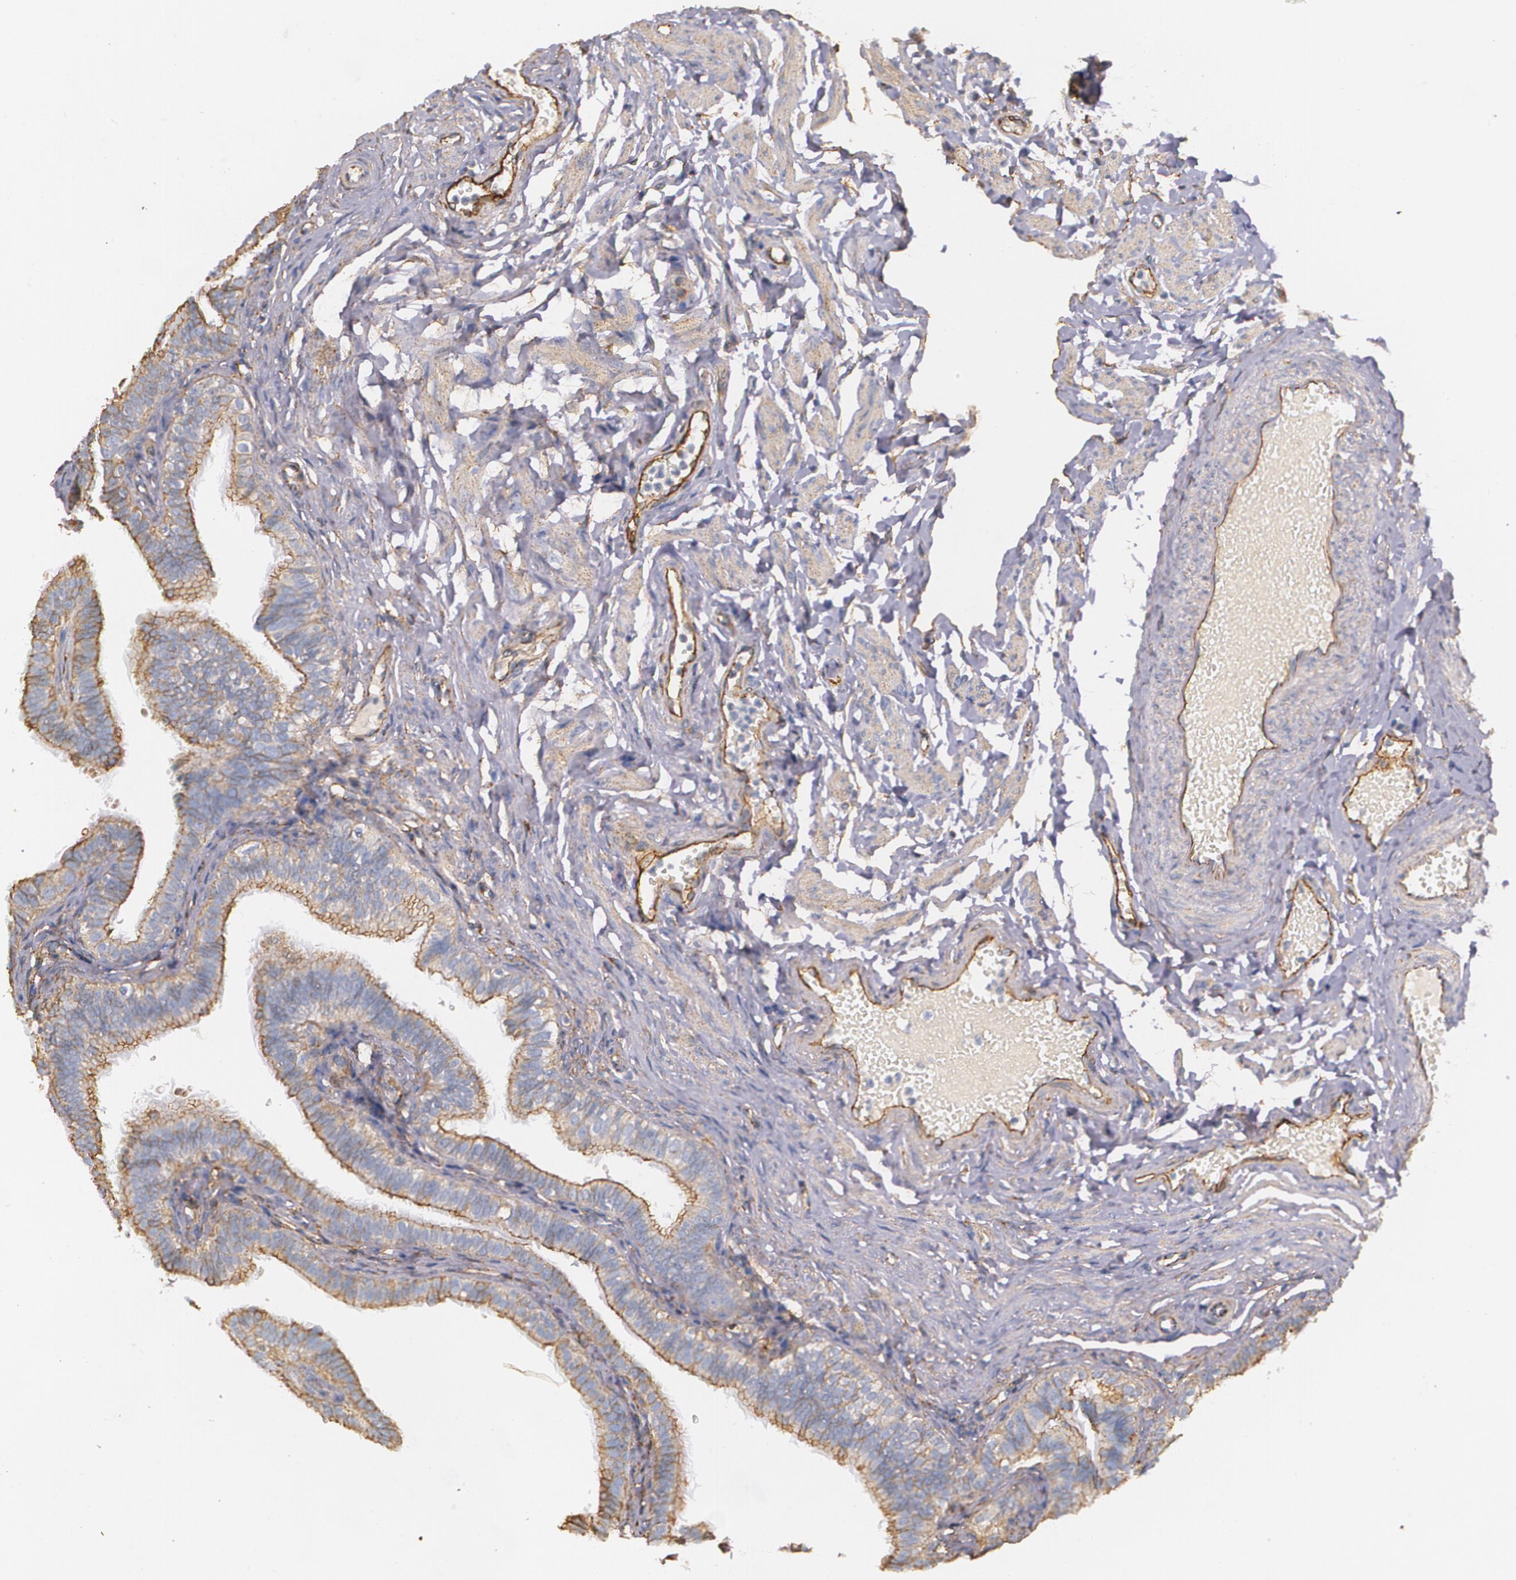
{"staining": {"intensity": "moderate", "quantity": ">75%", "location": "cytoplasmic/membranous"}, "tissue": "fallopian tube", "cell_type": "Glandular cells", "image_type": "normal", "snomed": [{"axis": "morphology", "description": "Normal tissue, NOS"}, {"axis": "morphology", "description": "Dermoid, NOS"}, {"axis": "topography", "description": "Fallopian tube"}], "caption": "The immunohistochemical stain labels moderate cytoplasmic/membranous expression in glandular cells of benign fallopian tube. (IHC, brightfield microscopy, high magnification).", "gene": "TJP1", "patient": {"sex": "female", "age": 33}}